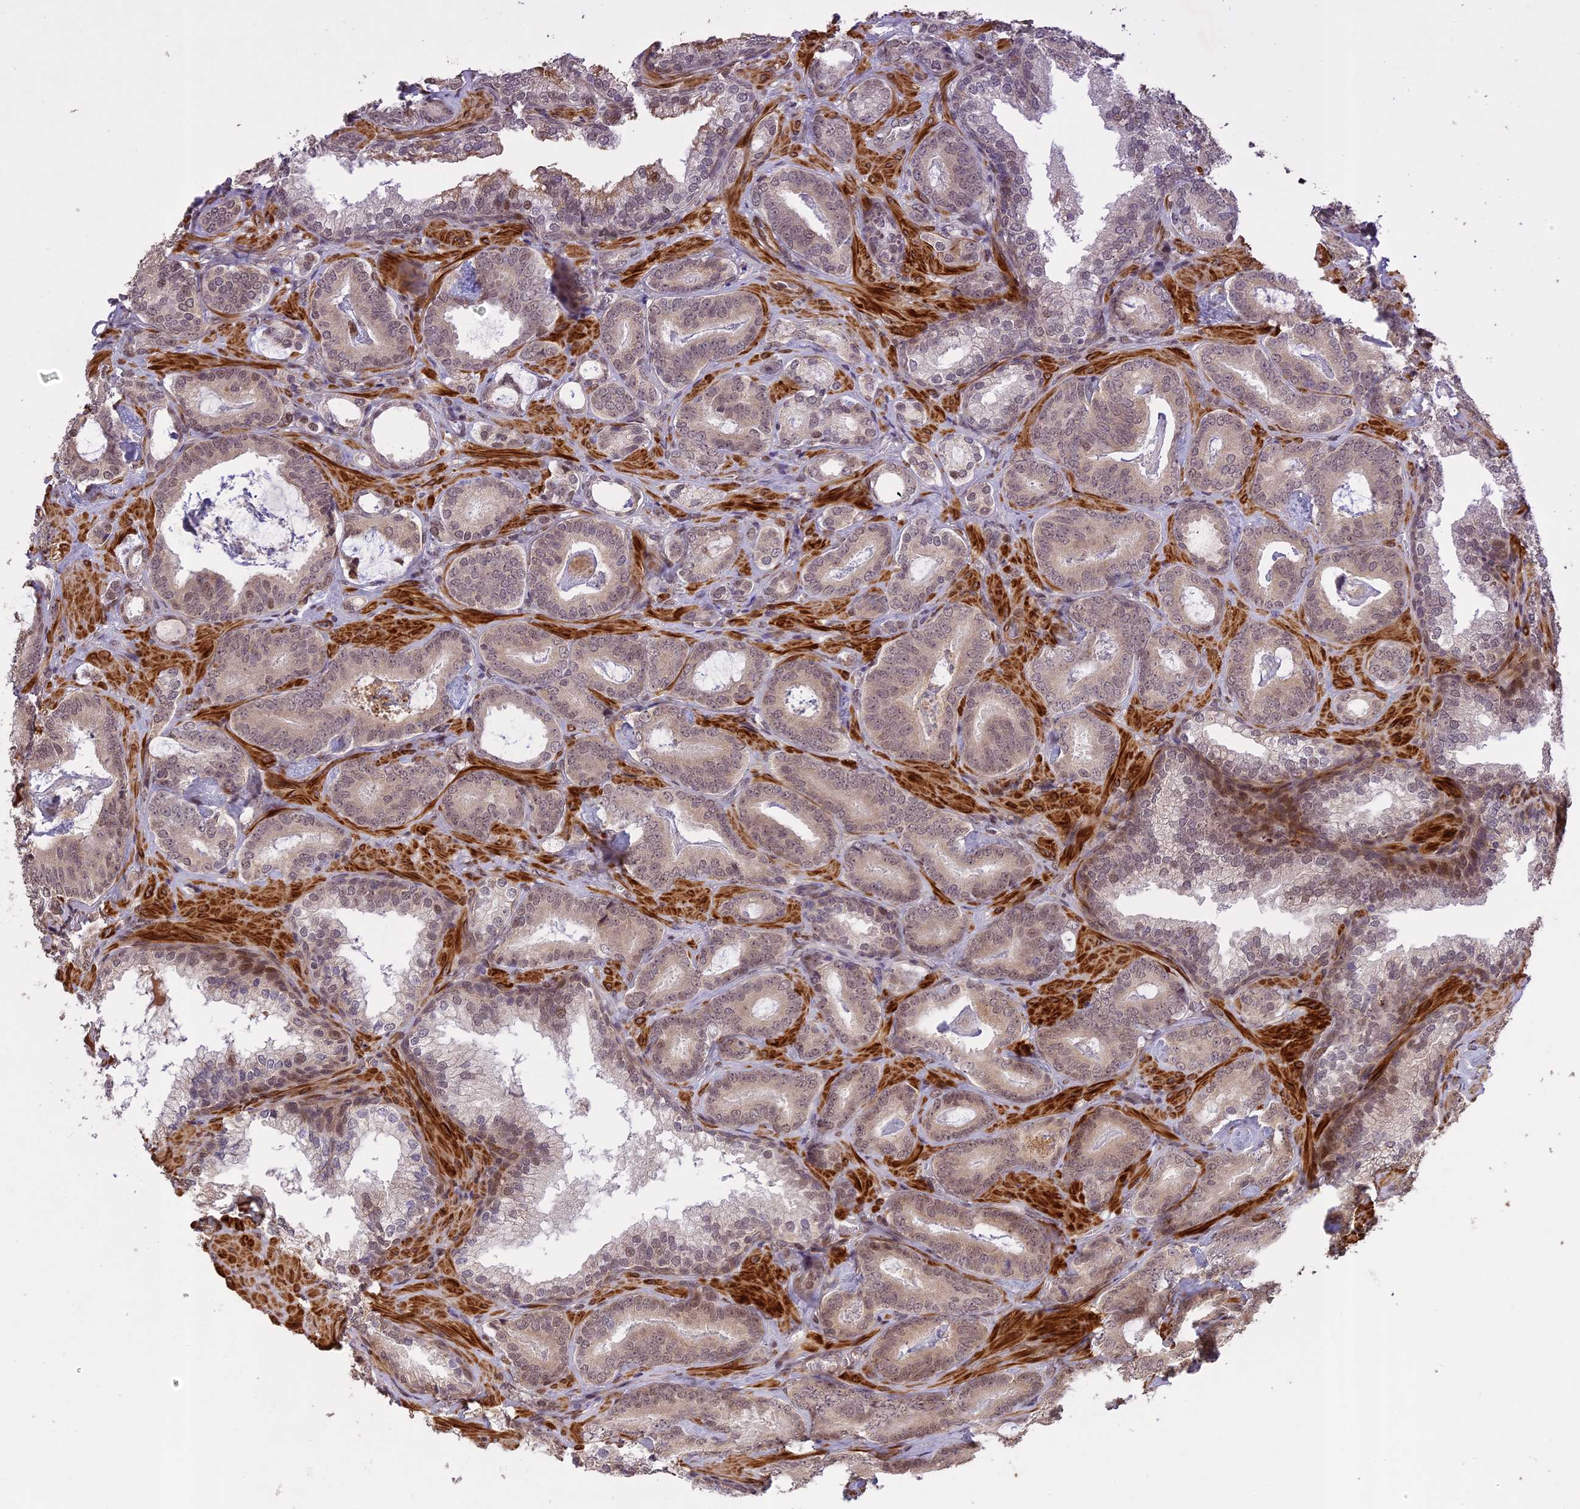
{"staining": {"intensity": "weak", "quantity": "25%-75%", "location": "cytoplasmic/membranous"}, "tissue": "prostate cancer", "cell_type": "Tumor cells", "image_type": "cancer", "snomed": [{"axis": "morphology", "description": "Adenocarcinoma, Low grade"}, {"axis": "topography", "description": "Prostate"}], "caption": "This image reveals prostate cancer stained with immunohistochemistry (IHC) to label a protein in brown. The cytoplasmic/membranous of tumor cells show weak positivity for the protein. Nuclei are counter-stained blue.", "gene": "PRELID2", "patient": {"sex": "male", "age": 60}}